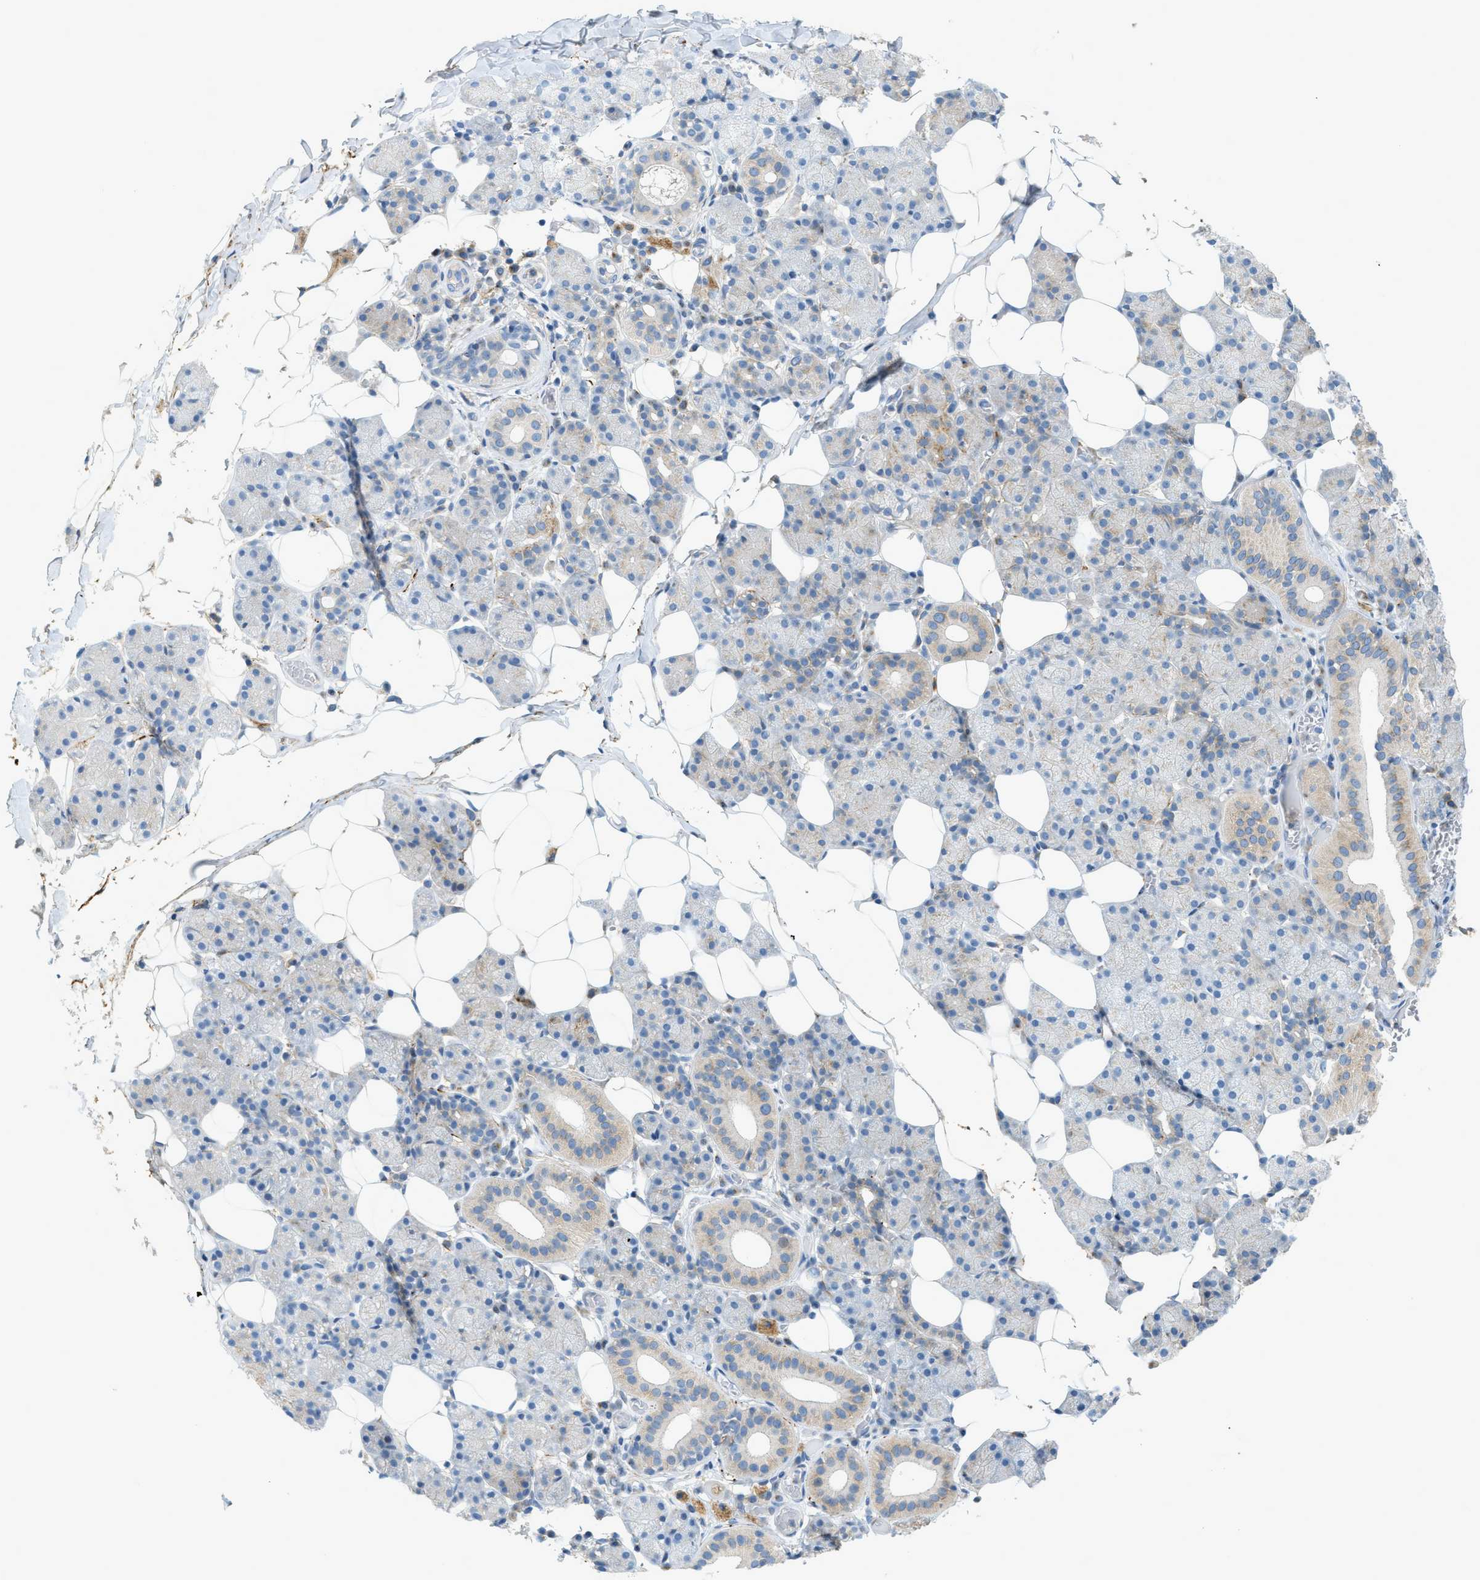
{"staining": {"intensity": "weak", "quantity": "<25%", "location": "cytoplasmic/membranous"}, "tissue": "salivary gland", "cell_type": "Glandular cells", "image_type": "normal", "snomed": [{"axis": "morphology", "description": "Normal tissue, NOS"}, {"axis": "topography", "description": "Salivary gland"}], "caption": "A histopathology image of salivary gland stained for a protein reveals no brown staining in glandular cells. (DAB immunohistochemistry with hematoxylin counter stain).", "gene": "LMBRD1", "patient": {"sex": "female", "age": 33}}